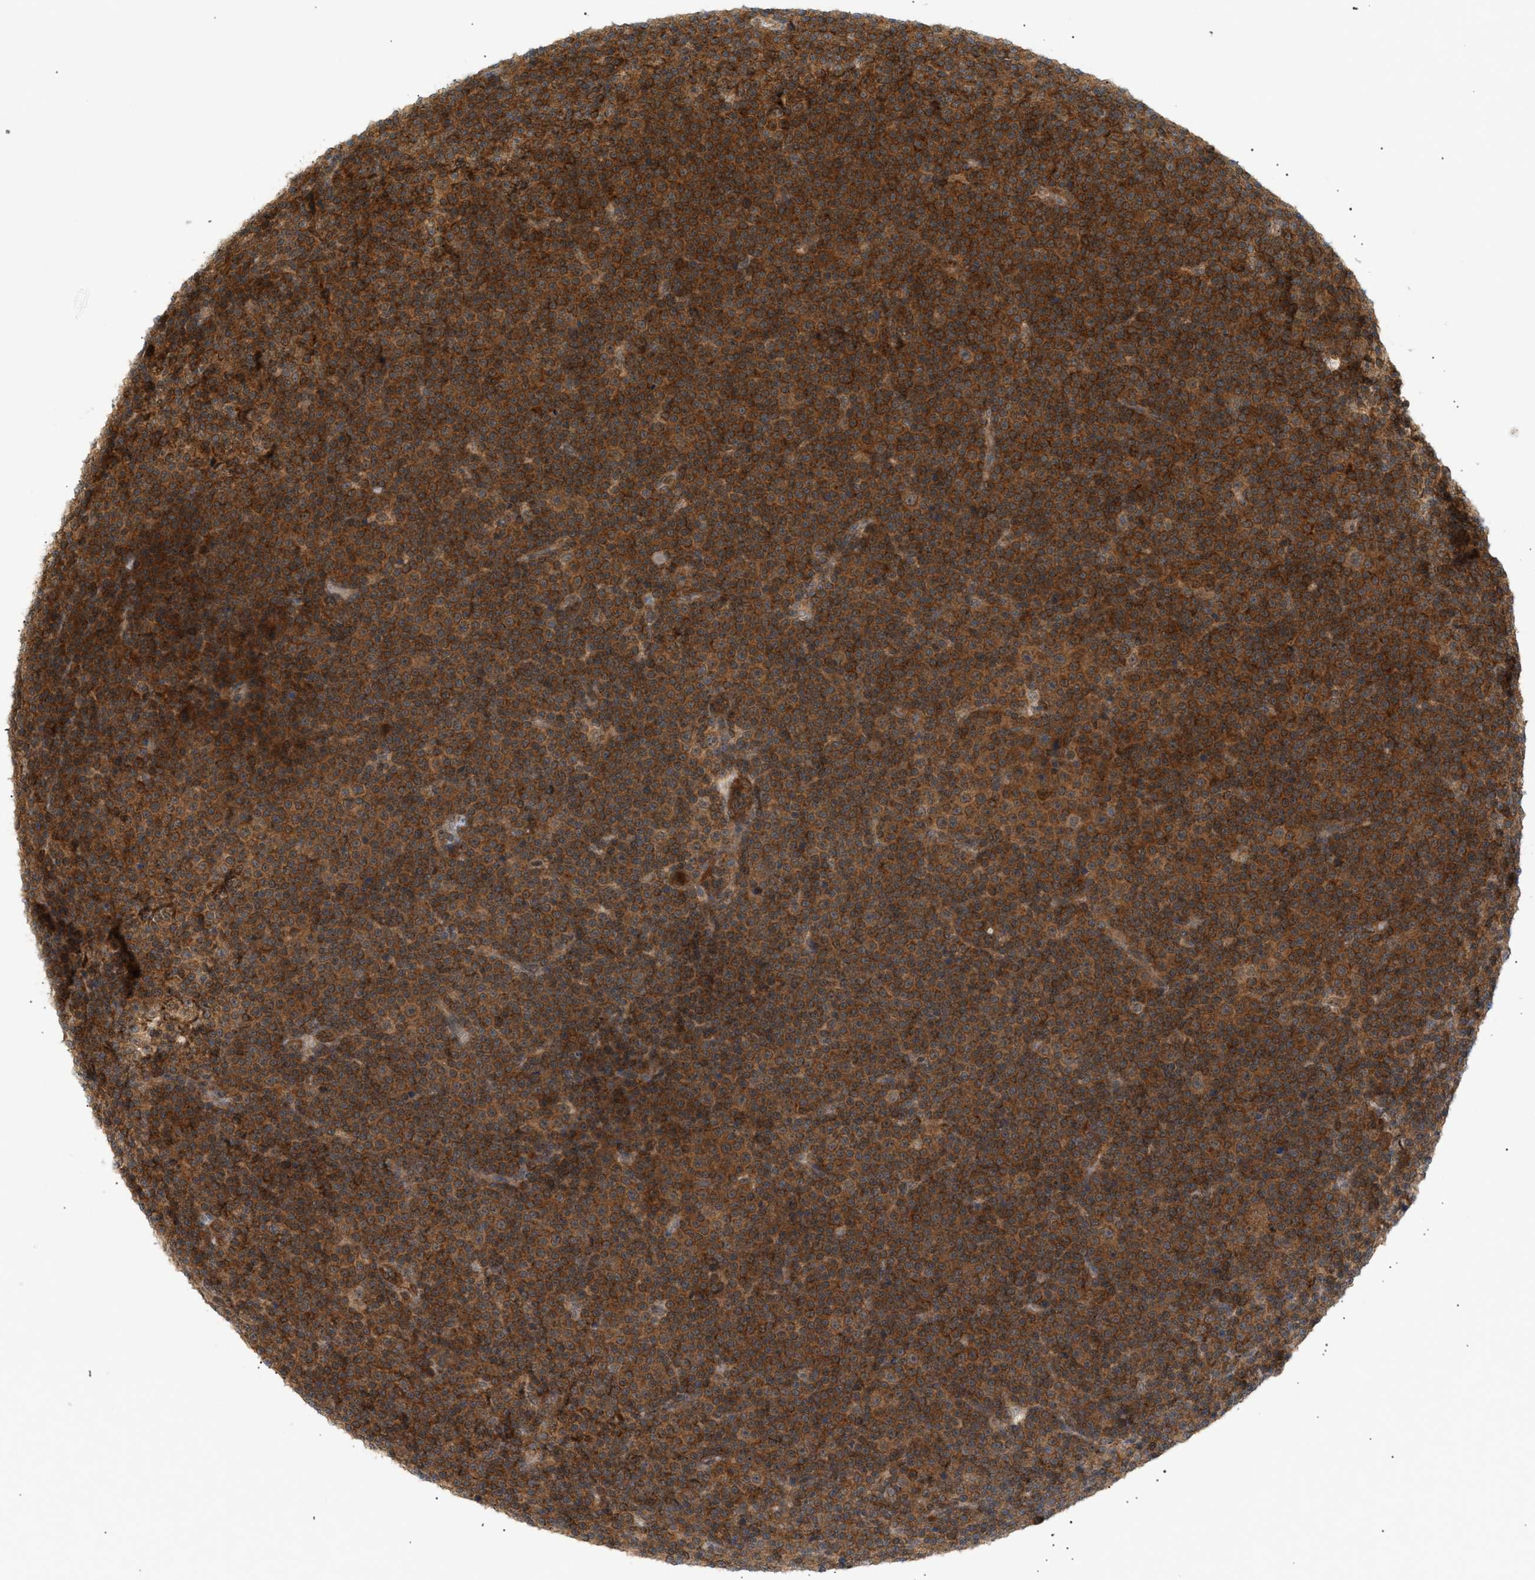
{"staining": {"intensity": "strong", "quantity": ">75%", "location": "cytoplasmic/membranous"}, "tissue": "lymphoma", "cell_type": "Tumor cells", "image_type": "cancer", "snomed": [{"axis": "morphology", "description": "Malignant lymphoma, non-Hodgkin's type, Low grade"}, {"axis": "topography", "description": "Lymph node"}], "caption": "Immunohistochemistry of low-grade malignant lymphoma, non-Hodgkin's type shows high levels of strong cytoplasmic/membranous staining in about >75% of tumor cells. (DAB = brown stain, brightfield microscopy at high magnification).", "gene": "SHC1", "patient": {"sex": "female", "age": 67}}